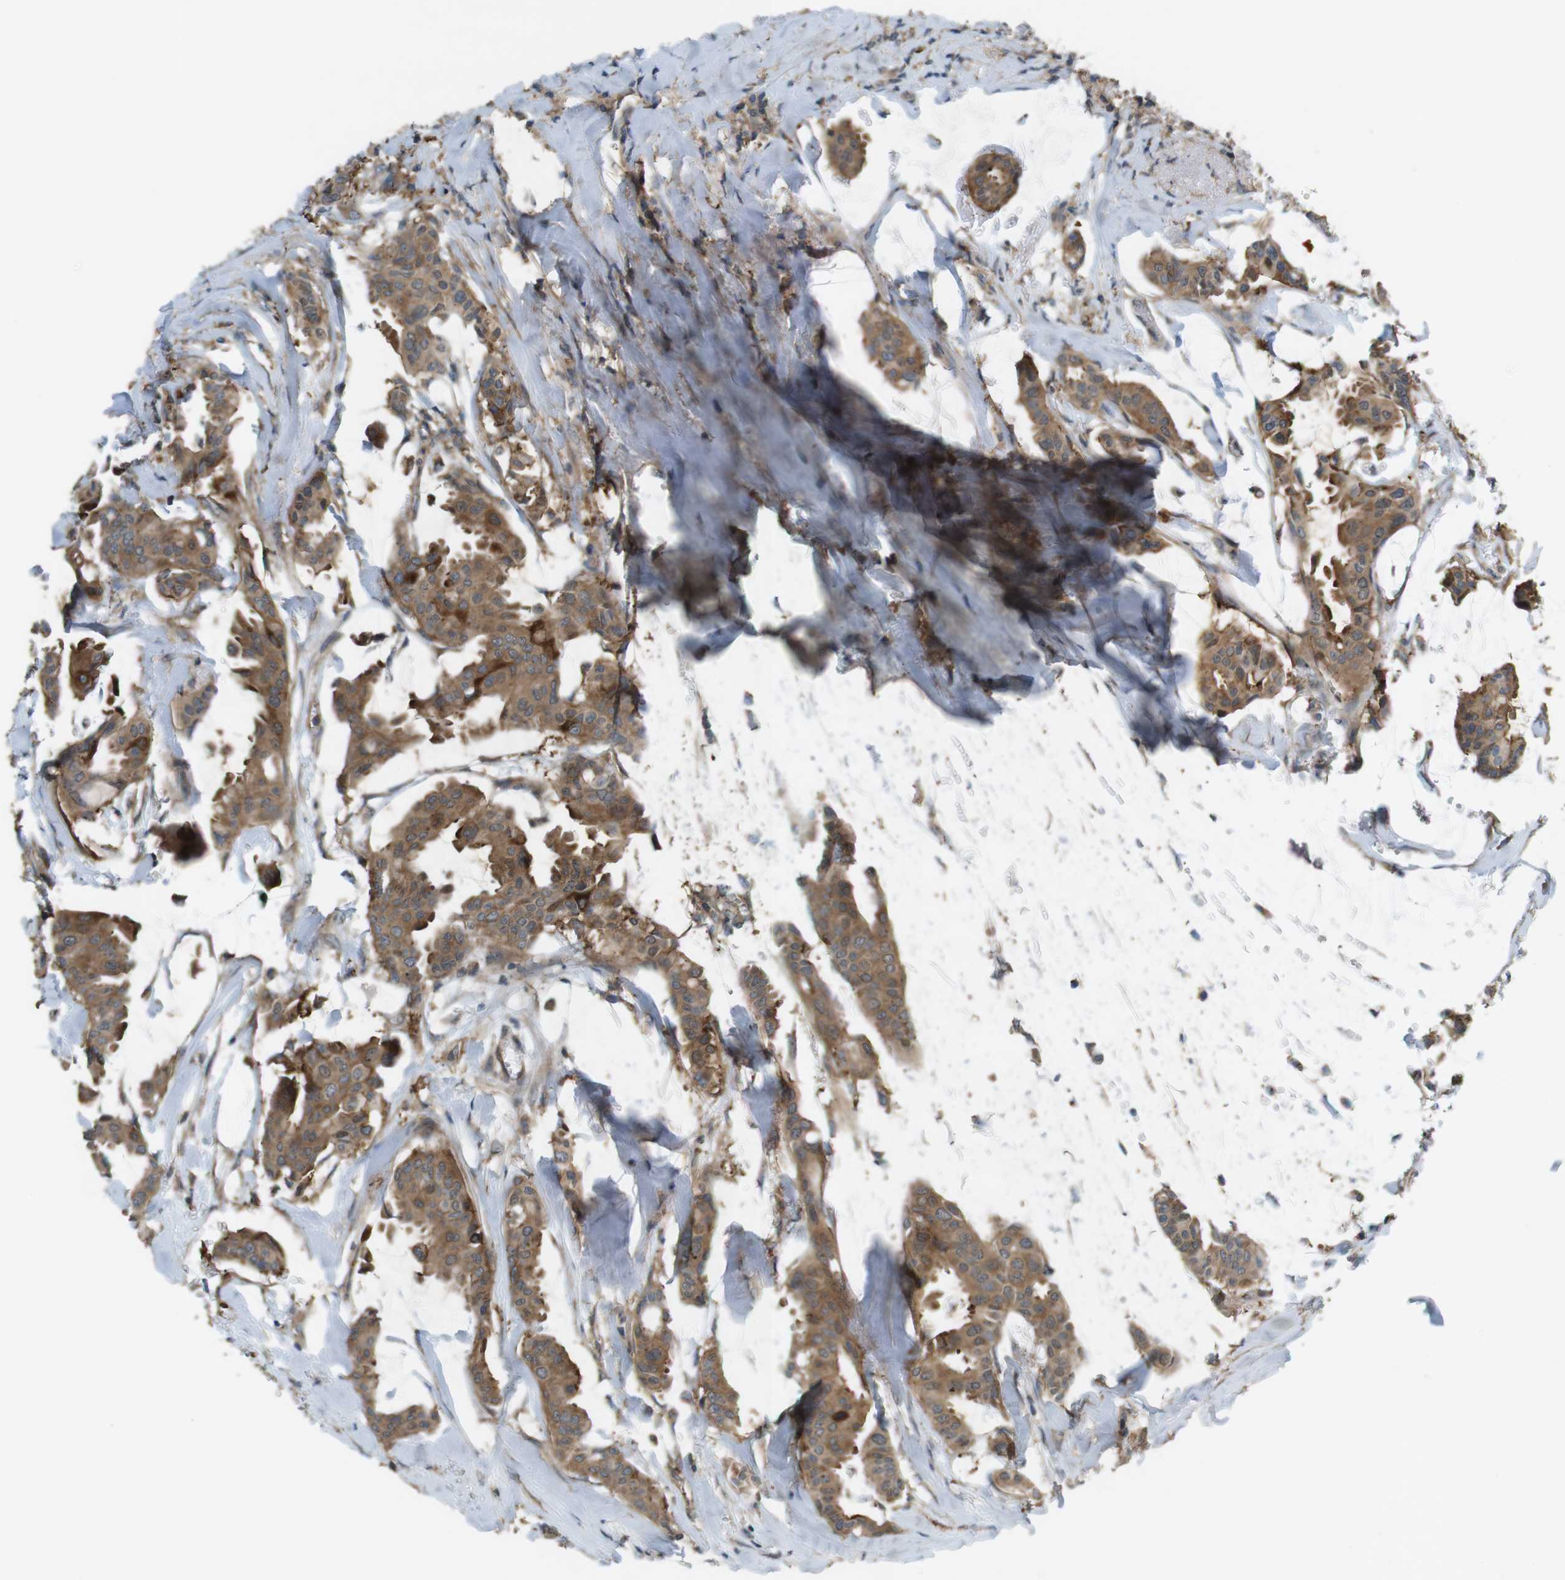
{"staining": {"intensity": "moderate", "quantity": ">75%", "location": "cytoplasmic/membranous"}, "tissue": "head and neck cancer", "cell_type": "Tumor cells", "image_type": "cancer", "snomed": [{"axis": "morphology", "description": "Adenocarcinoma, NOS"}, {"axis": "topography", "description": "Salivary gland"}, {"axis": "topography", "description": "Head-Neck"}], "caption": "A photomicrograph of head and neck cancer (adenocarcinoma) stained for a protein reveals moderate cytoplasmic/membranous brown staining in tumor cells. Ihc stains the protein of interest in brown and the nuclei are stained blue.", "gene": "DDAH2", "patient": {"sex": "female", "age": 59}}